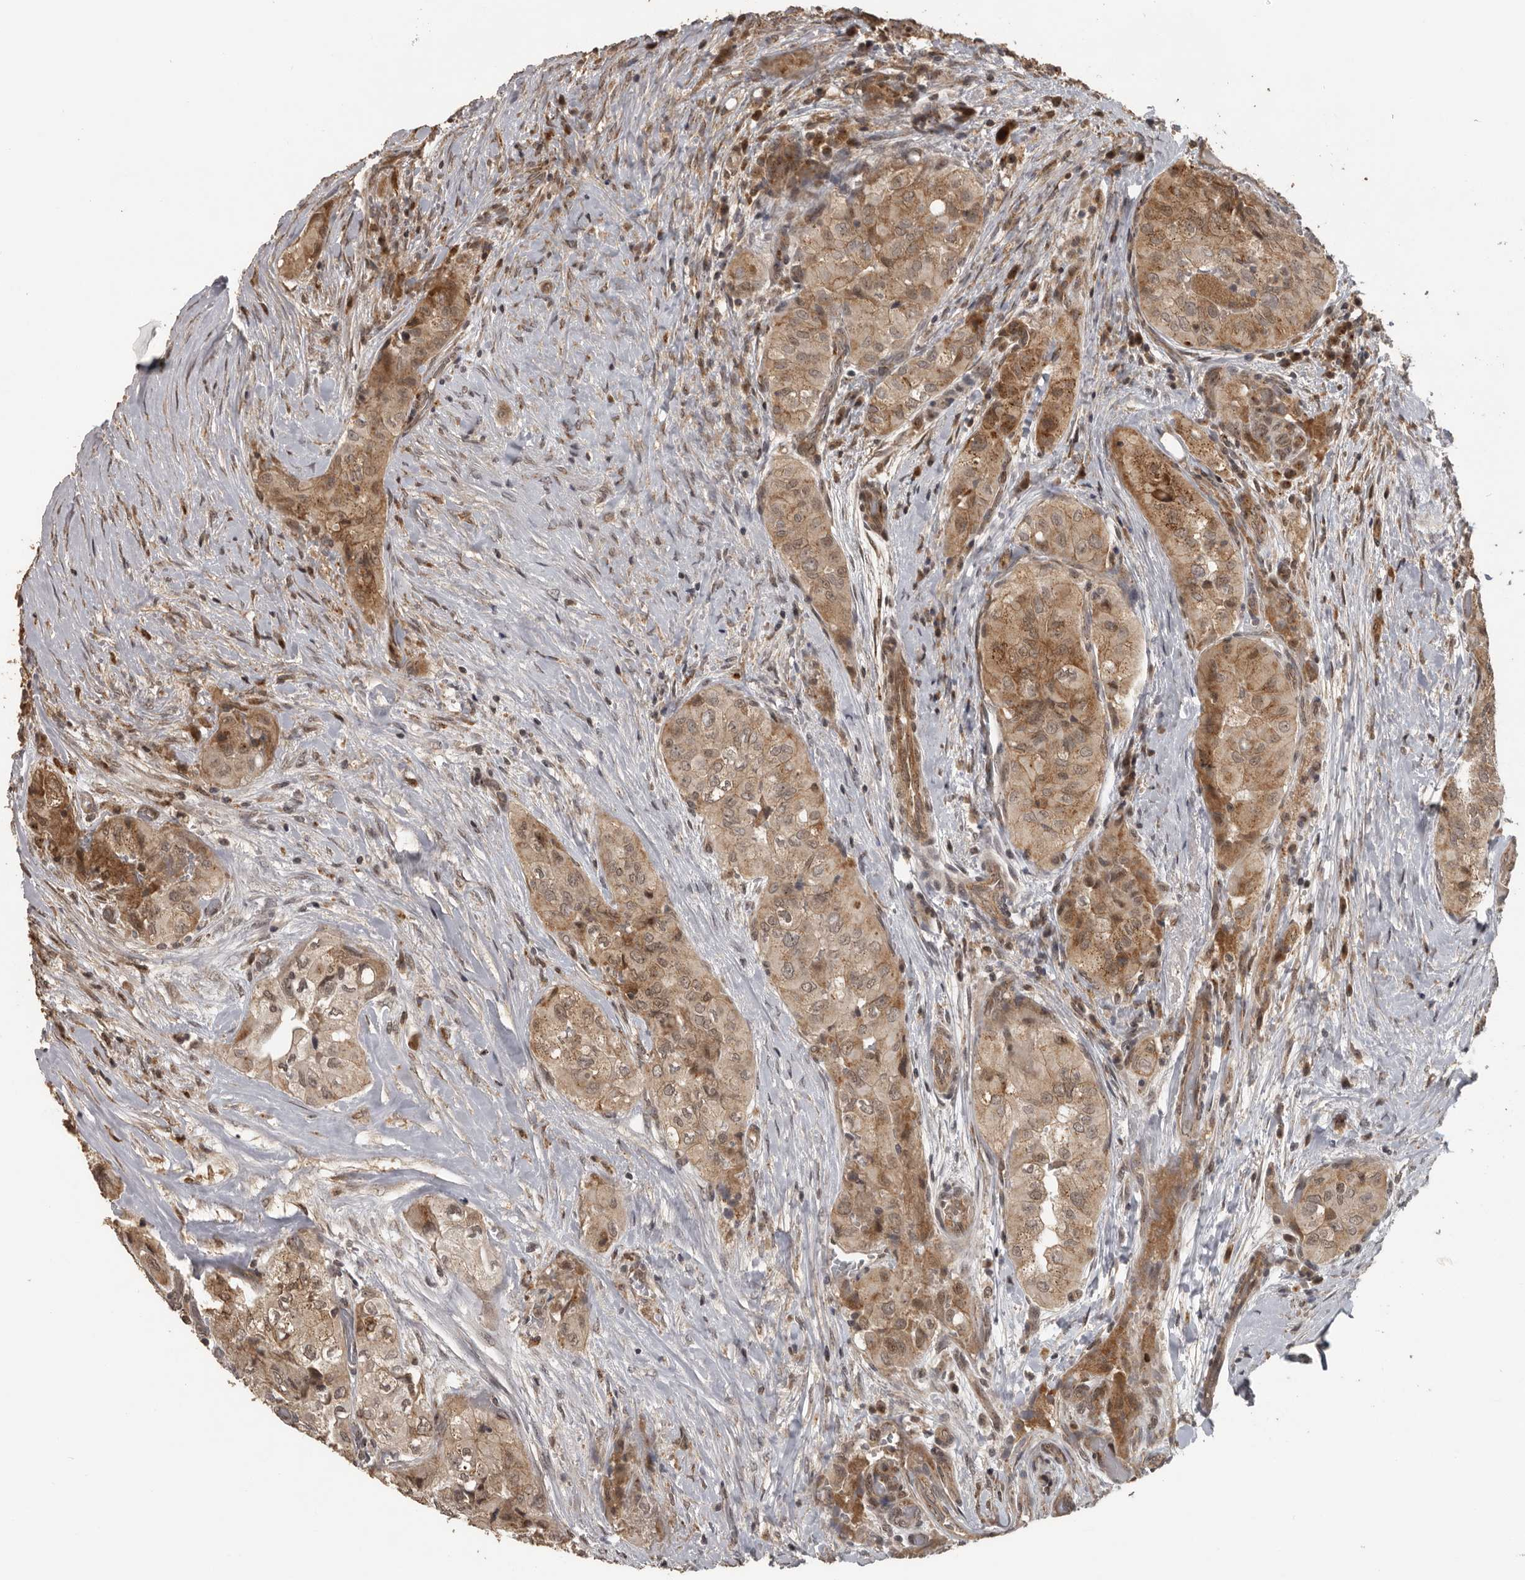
{"staining": {"intensity": "moderate", "quantity": ">75%", "location": "cytoplasmic/membranous,nuclear"}, "tissue": "thyroid cancer", "cell_type": "Tumor cells", "image_type": "cancer", "snomed": [{"axis": "morphology", "description": "Papillary adenocarcinoma, NOS"}, {"axis": "topography", "description": "Thyroid gland"}], "caption": "A high-resolution image shows IHC staining of papillary adenocarcinoma (thyroid), which displays moderate cytoplasmic/membranous and nuclear staining in about >75% of tumor cells.", "gene": "CEP350", "patient": {"sex": "female", "age": 59}}